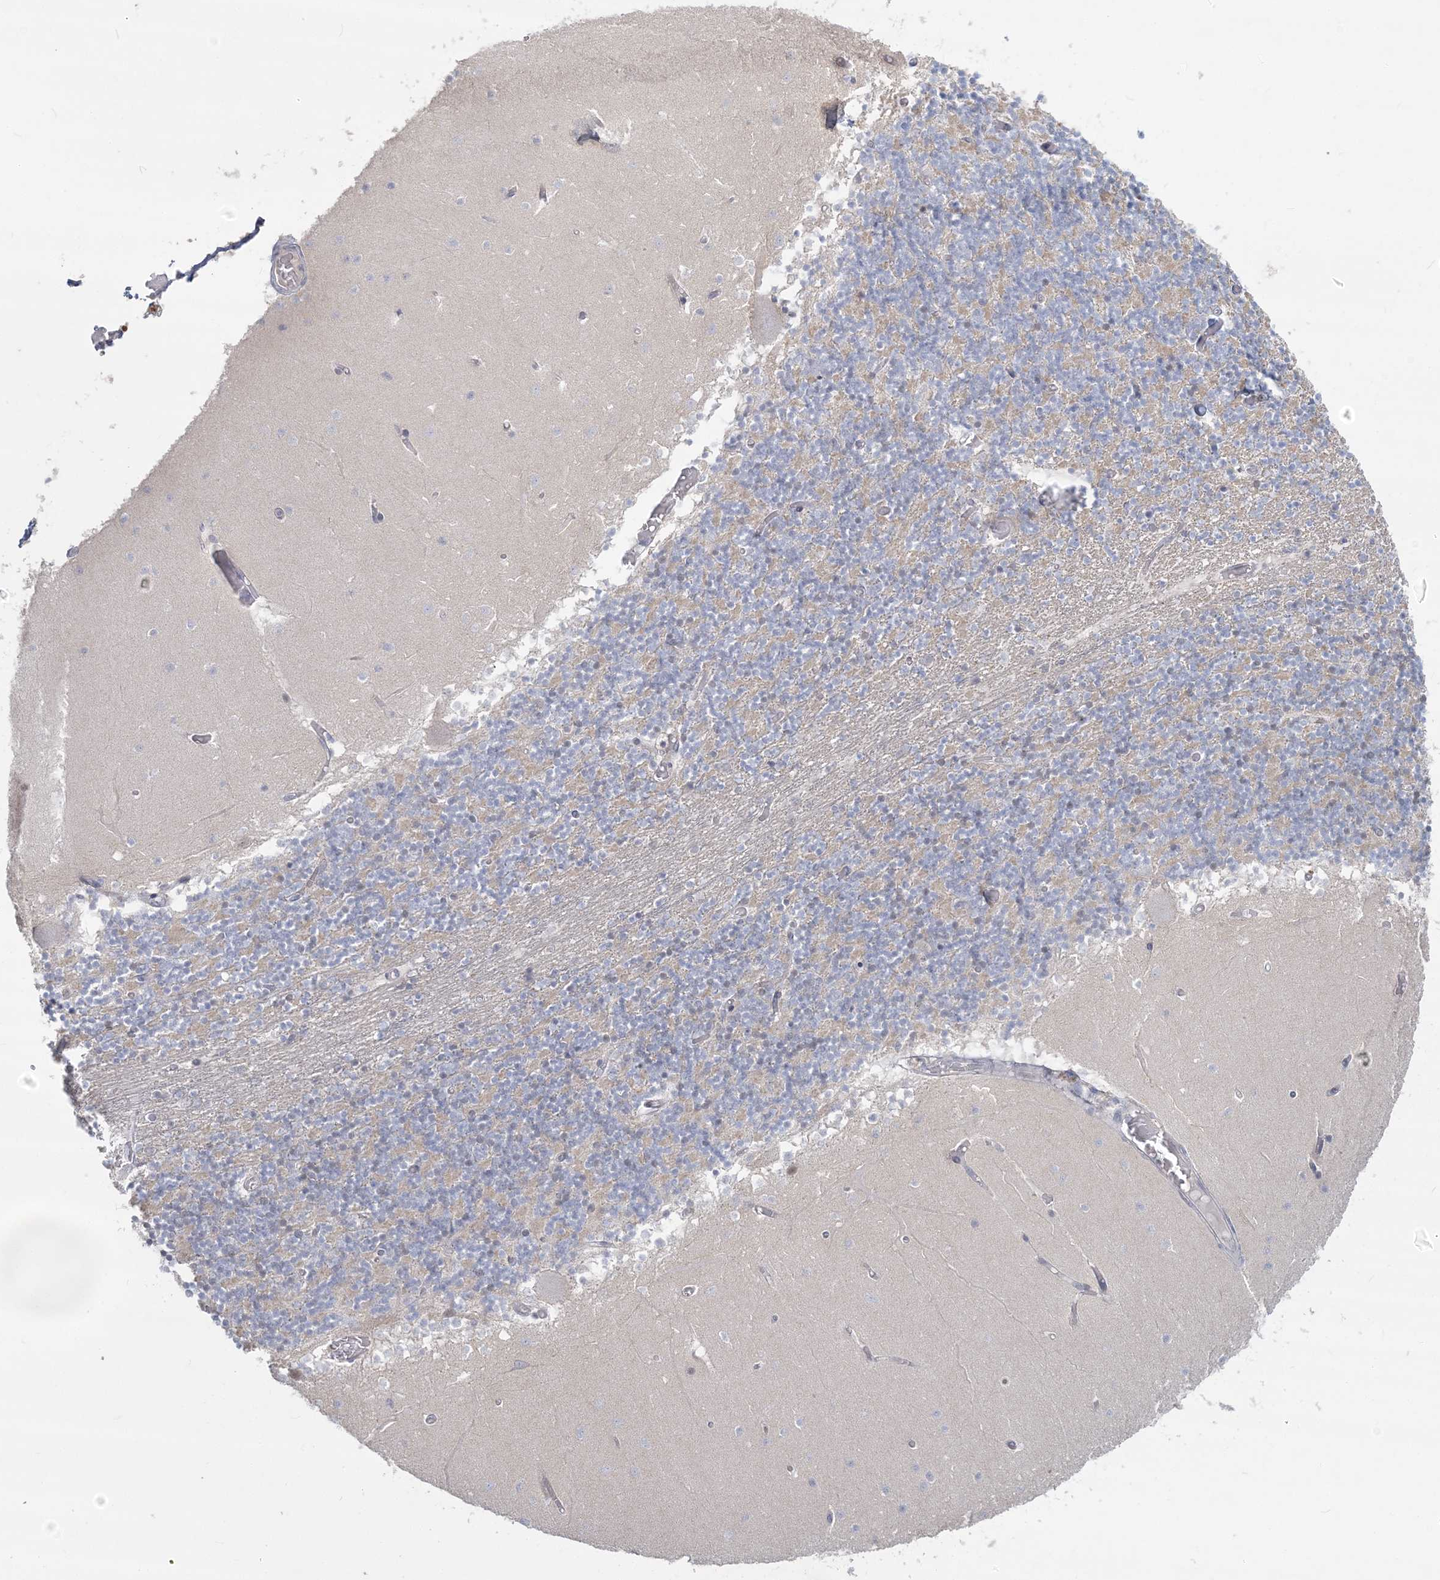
{"staining": {"intensity": "negative", "quantity": "none", "location": "none"}, "tissue": "cerebellum", "cell_type": "Cells in granular layer", "image_type": "normal", "snomed": [{"axis": "morphology", "description": "Normal tissue, NOS"}, {"axis": "topography", "description": "Cerebellum"}], "caption": "This is a image of immunohistochemistry (IHC) staining of normal cerebellum, which shows no positivity in cells in granular layer.", "gene": "ANKS1A", "patient": {"sex": "female", "age": 28}}